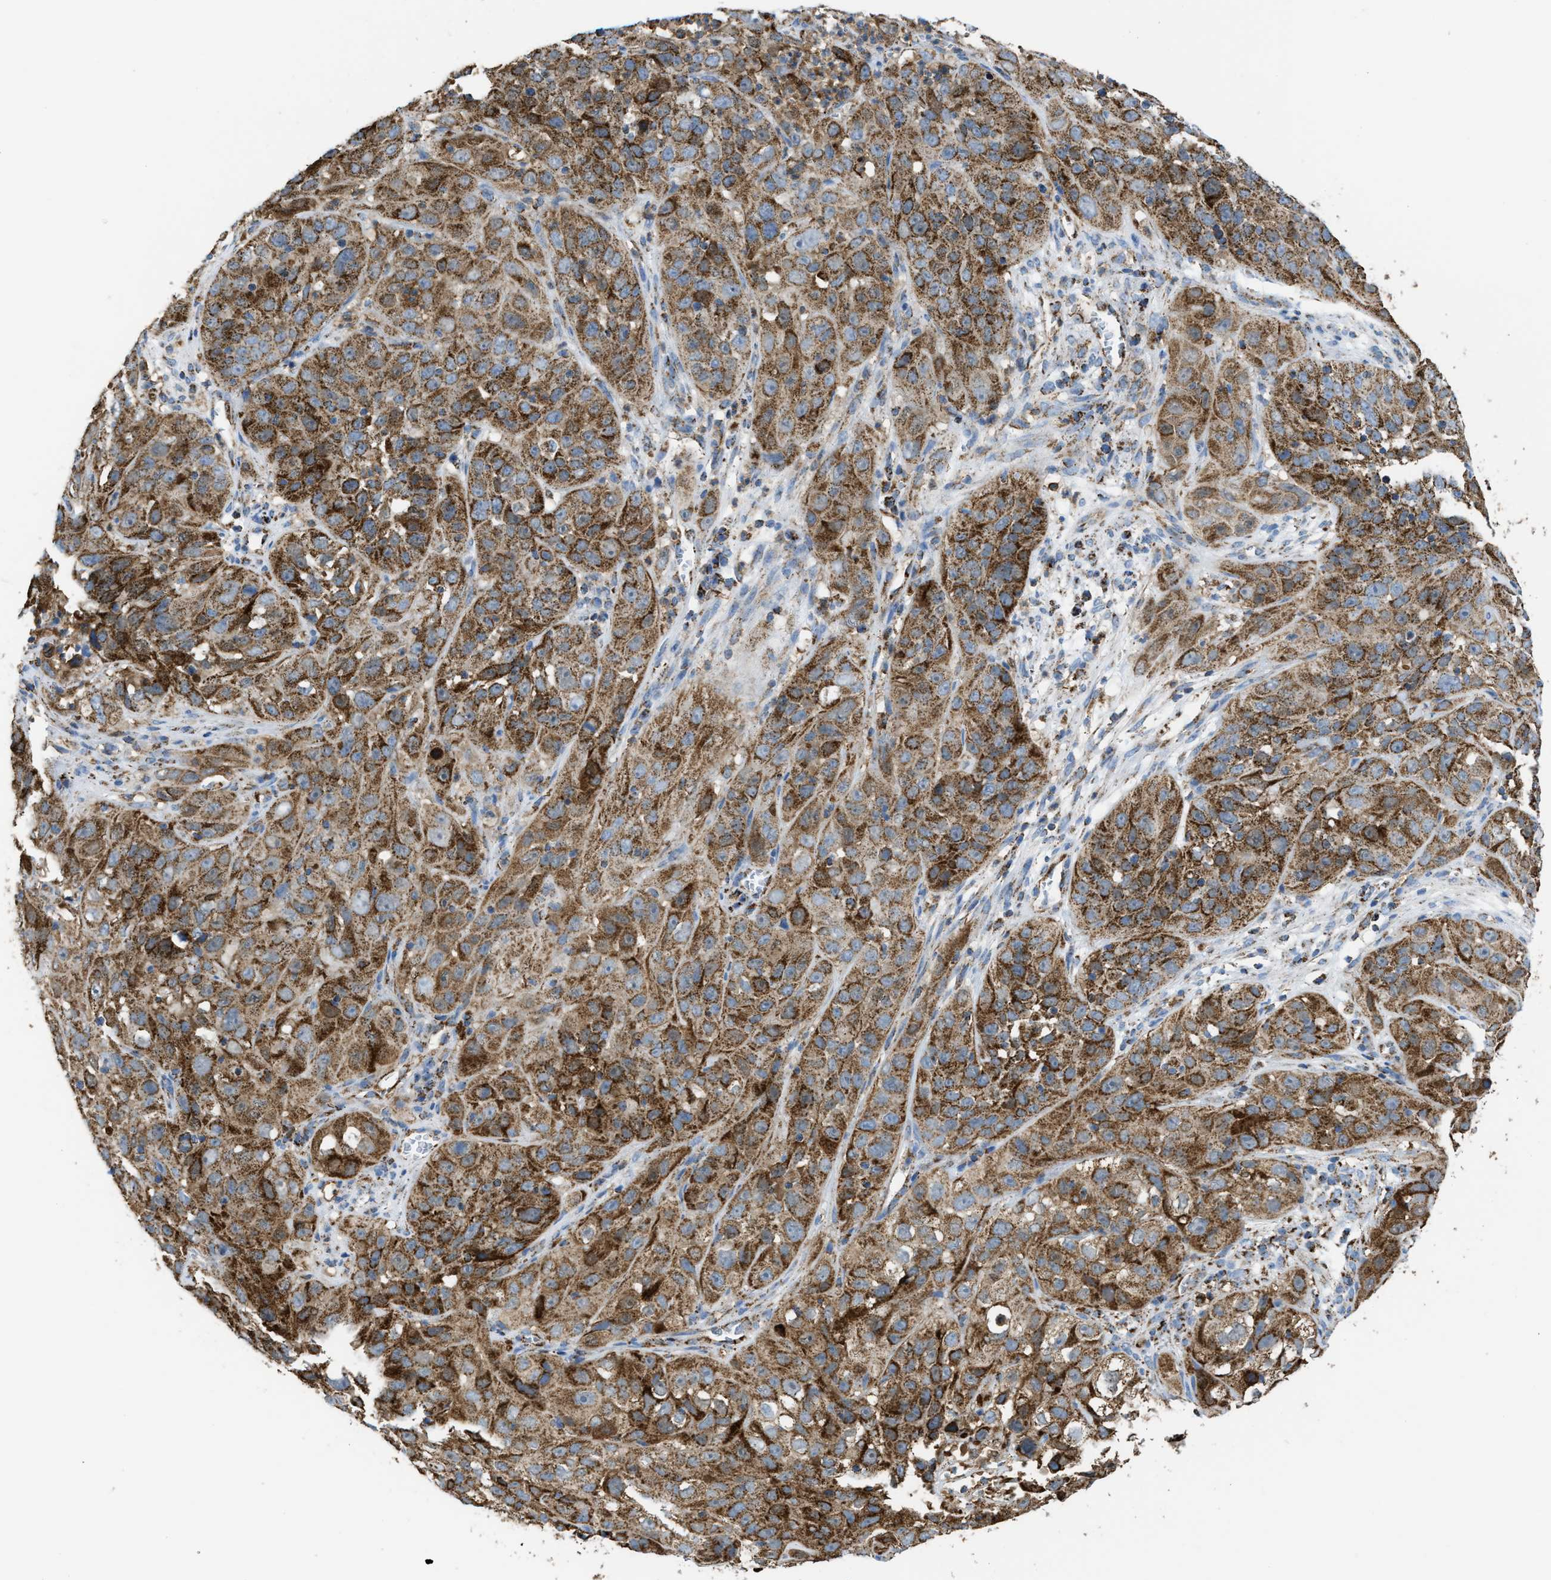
{"staining": {"intensity": "moderate", "quantity": ">75%", "location": "cytoplasmic/membranous"}, "tissue": "cervical cancer", "cell_type": "Tumor cells", "image_type": "cancer", "snomed": [{"axis": "morphology", "description": "Squamous cell carcinoma, NOS"}, {"axis": "topography", "description": "Cervix"}], "caption": "Tumor cells reveal medium levels of moderate cytoplasmic/membranous staining in about >75% of cells in cervical cancer (squamous cell carcinoma).", "gene": "ECHS1", "patient": {"sex": "female", "age": 32}}